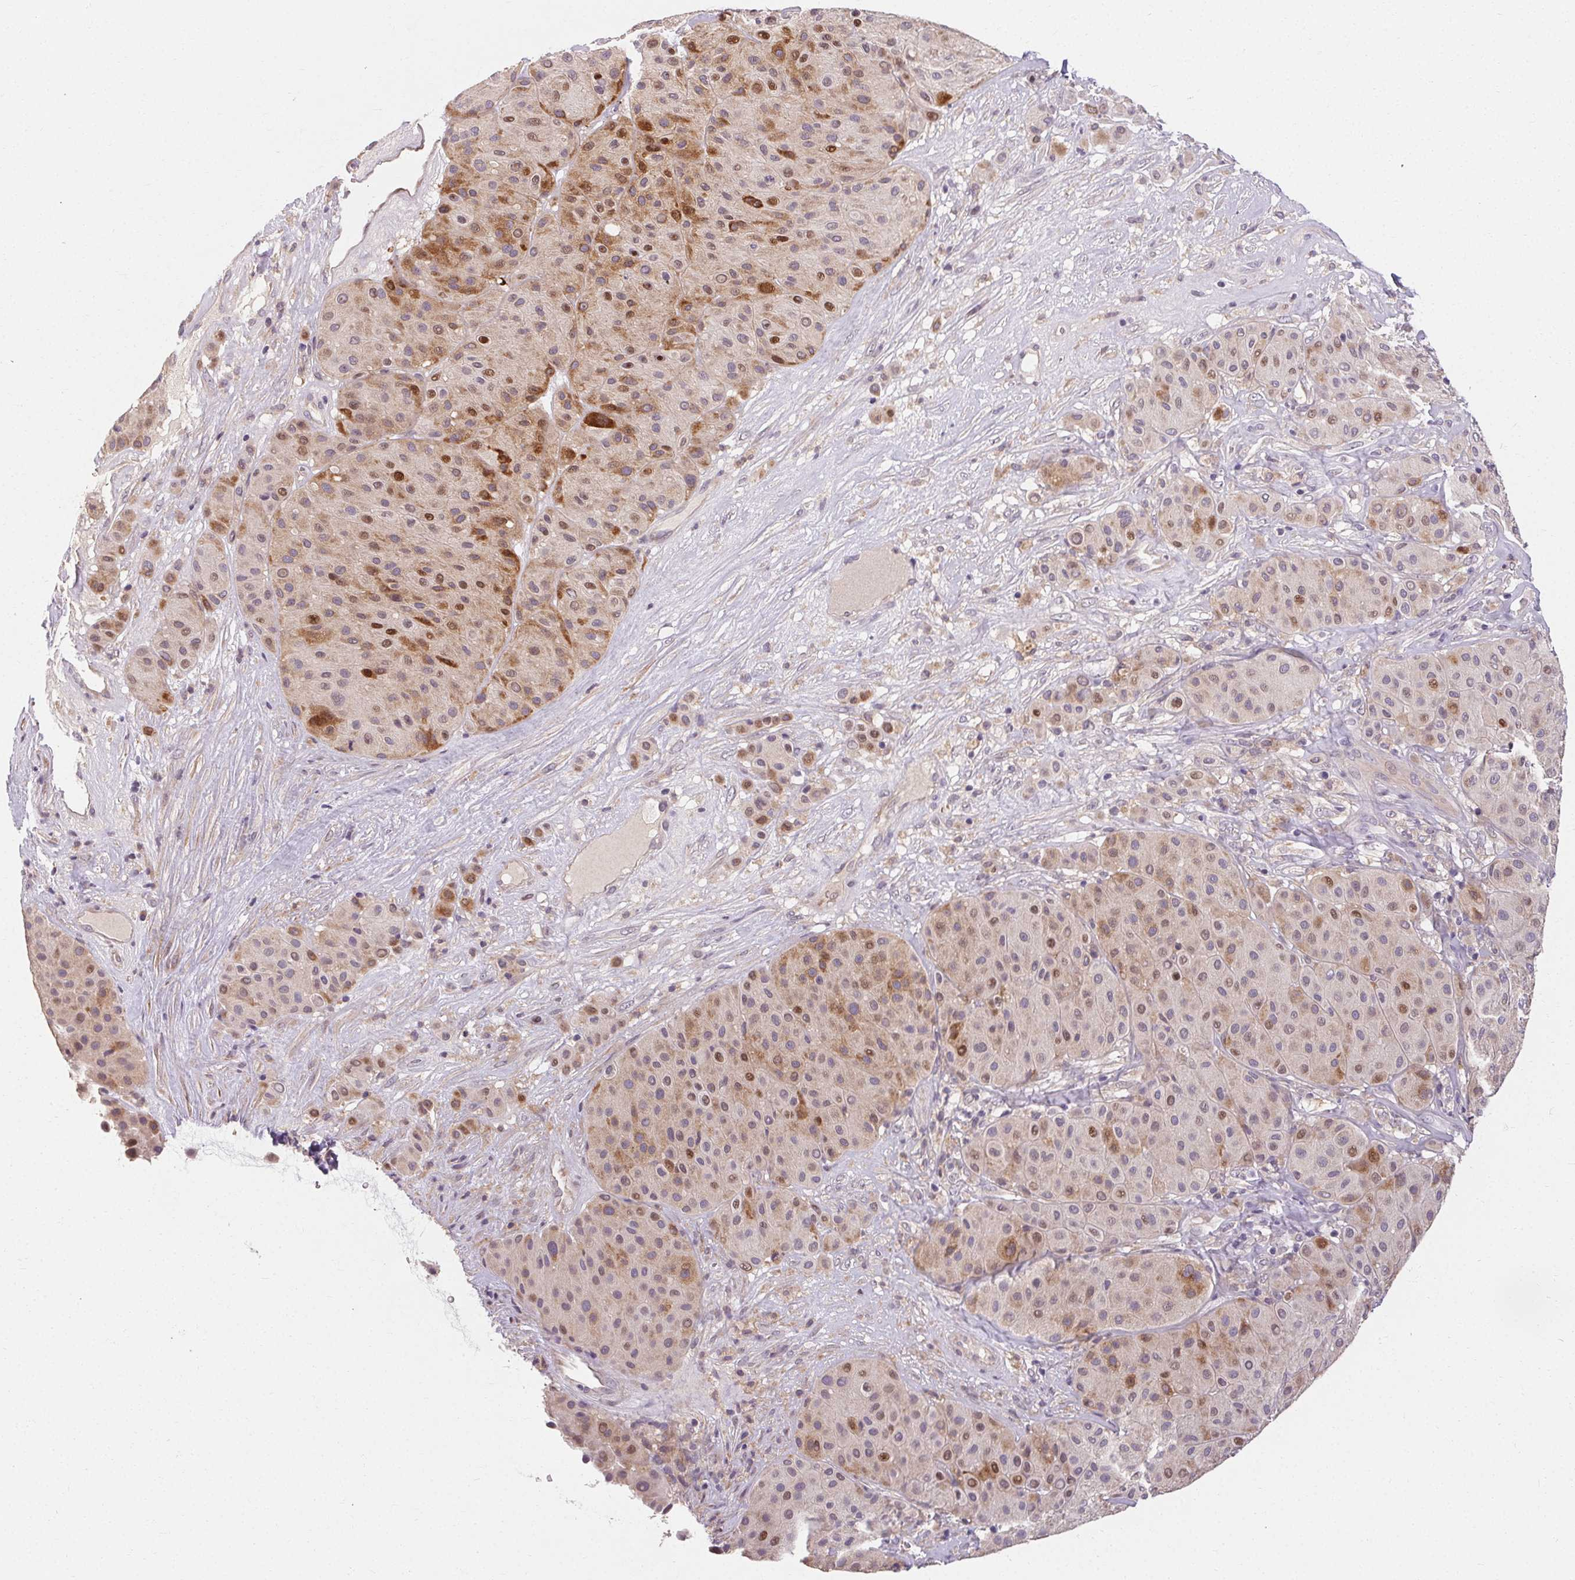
{"staining": {"intensity": "moderate", "quantity": "25%-75%", "location": "cytoplasmic/membranous,nuclear"}, "tissue": "melanoma", "cell_type": "Tumor cells", "image_type": "cancer", "snomed": [{"axis": "morphology", "description": "Malignant melanoma, Metastatic site"}, {"axis": "topography", "description": "Smooth muscle"}], "caption": "Human malignant melanoma (metastatic site) stained with a brown dye exhibits moderate cytoplasmic/membranous and nuclear positive staining in approximately 25%-75% of tumor cells.", "gene": "TMEM52B", "patient": {"sex": "male", "age": 41}}